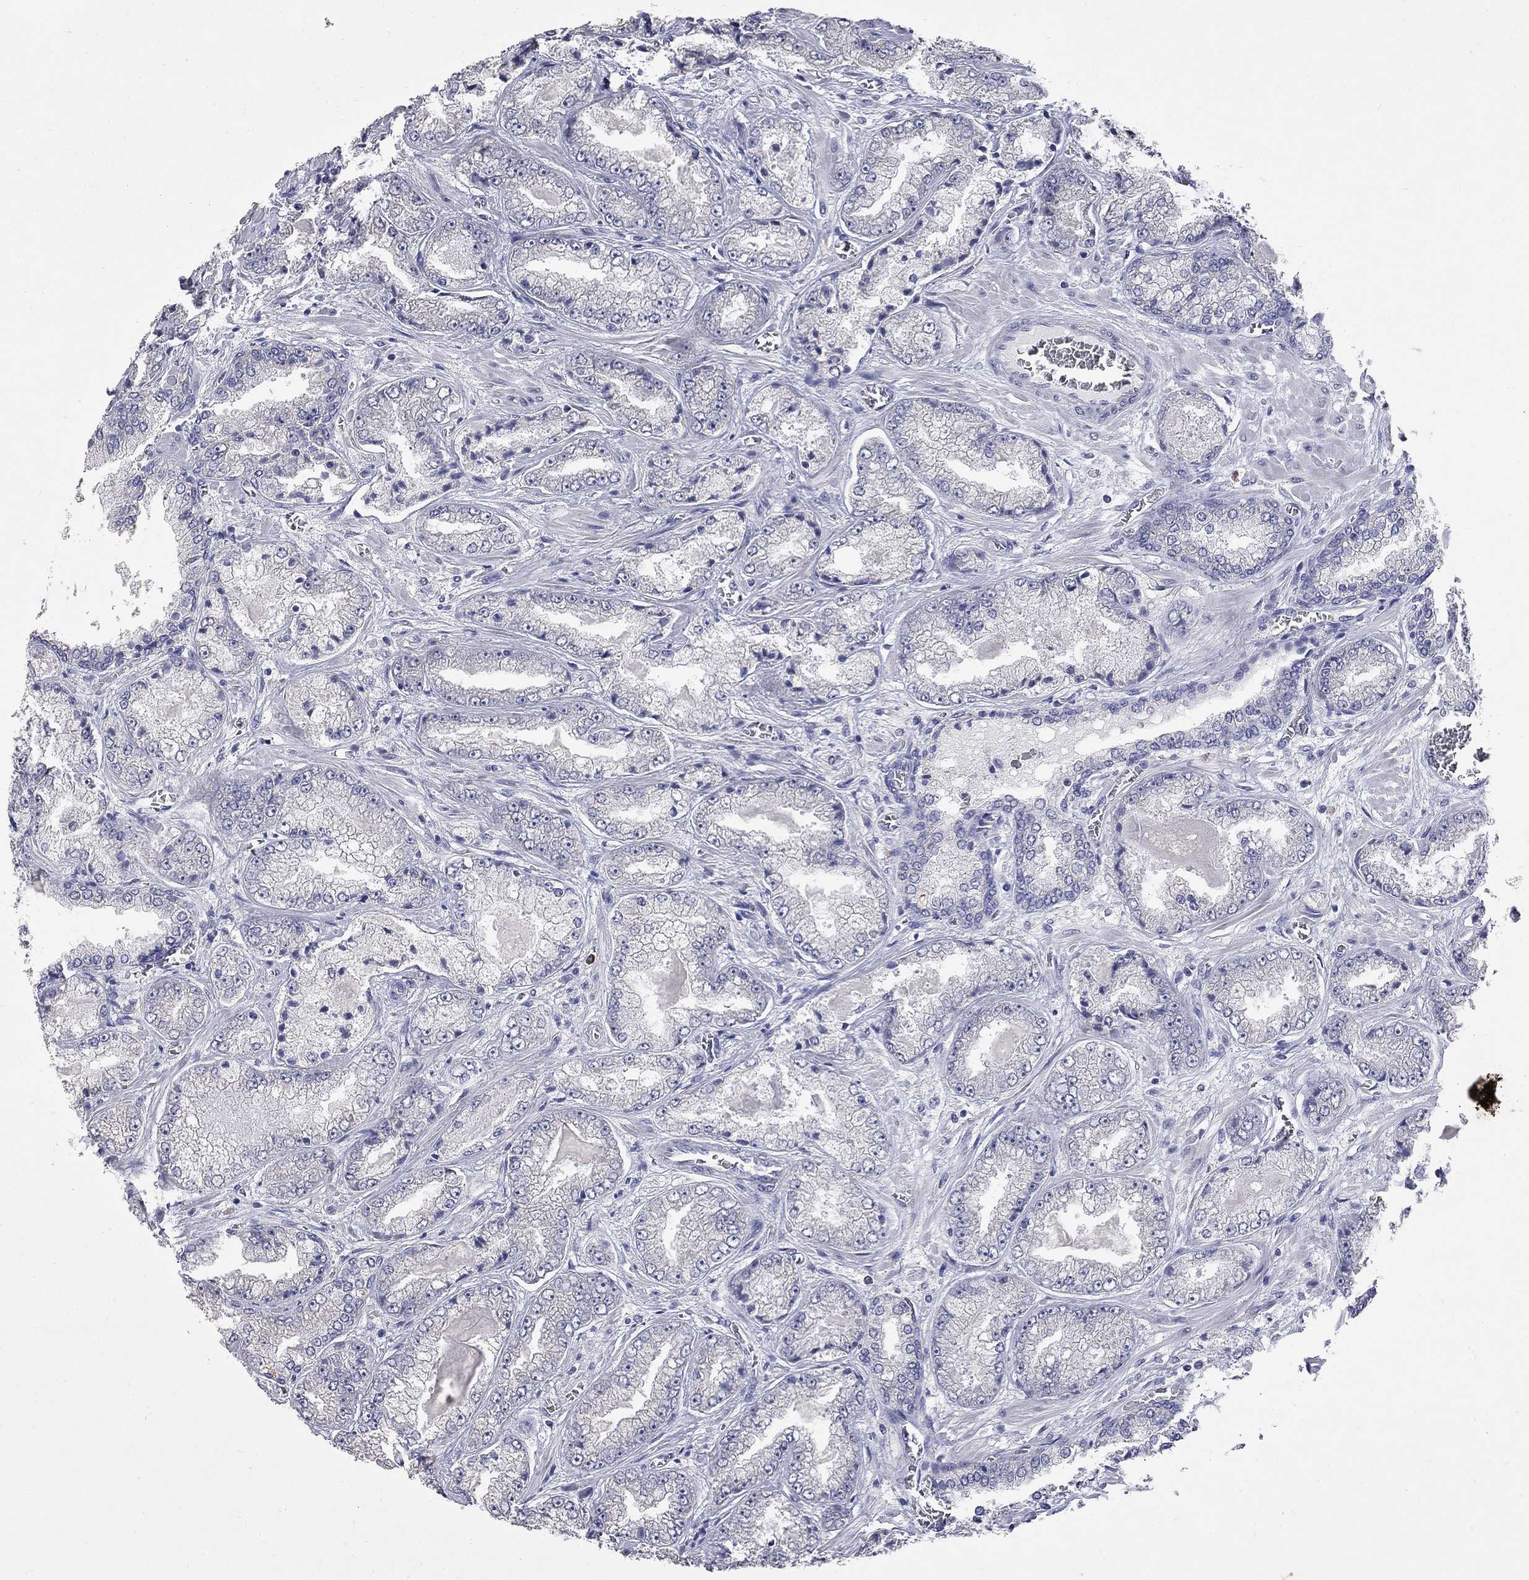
{"staining": {"intensity": "negative", "quantity": "none", "location": "none"}, "tissue": "prostate cancer", "cell_type": "Tumor cells", "image_type": "cancer", "snomed": [{"axis": "morphology", "description": "Adenocarcinoma, Low grade"}, {"axis": "topography", "description": "Prostate"}], "caption": "An IHC histopathology image of prostate adenocarcinoma (low-grade) is shown. There is no staining in tumor cells of prostate adenocarcinoma (low-grade).", "gene": "NOS2", "patient": {"sex": "male", "age": 57}}